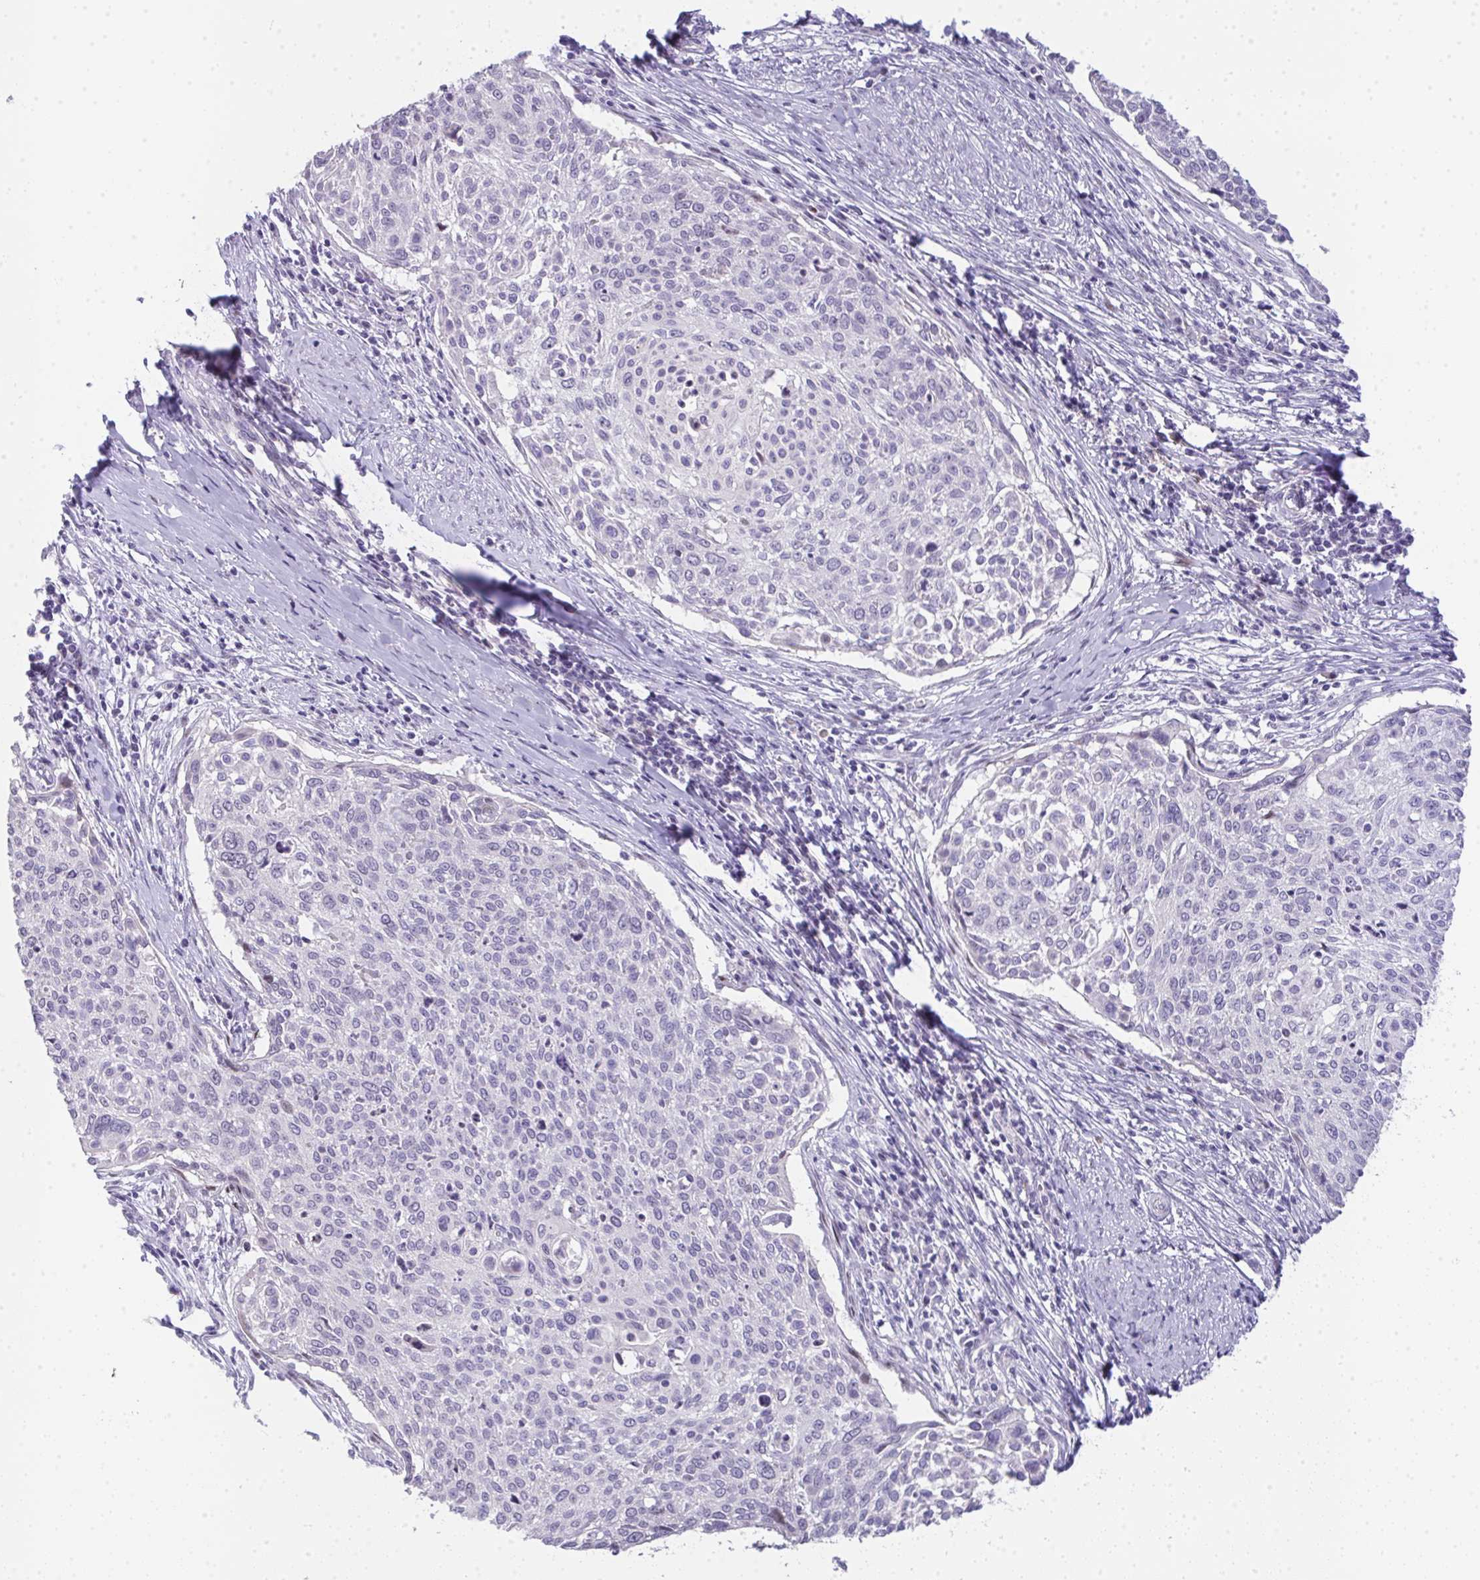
{"staining": {"intensity": "negative", "quantity": "none", "location": "none"}, "tissue": "cervical cancer", "cell_type": "Tumor cells", "image_type": "cancer", "snomed": [{"axis": "morphology", "description": "Squamous cell carcinoma, NOS"}, {"axis": "topography", "description": "Cervix"}], "caption": "IHC of human cervical cancer (squamous cell carcinoma) displays no staining in tumor cells. (DAB immunohistochemistry visualized using brightfield microscopy, high magnification).", "gene": "GALNT16", "patient": {"sex": "female", "age": 49}}